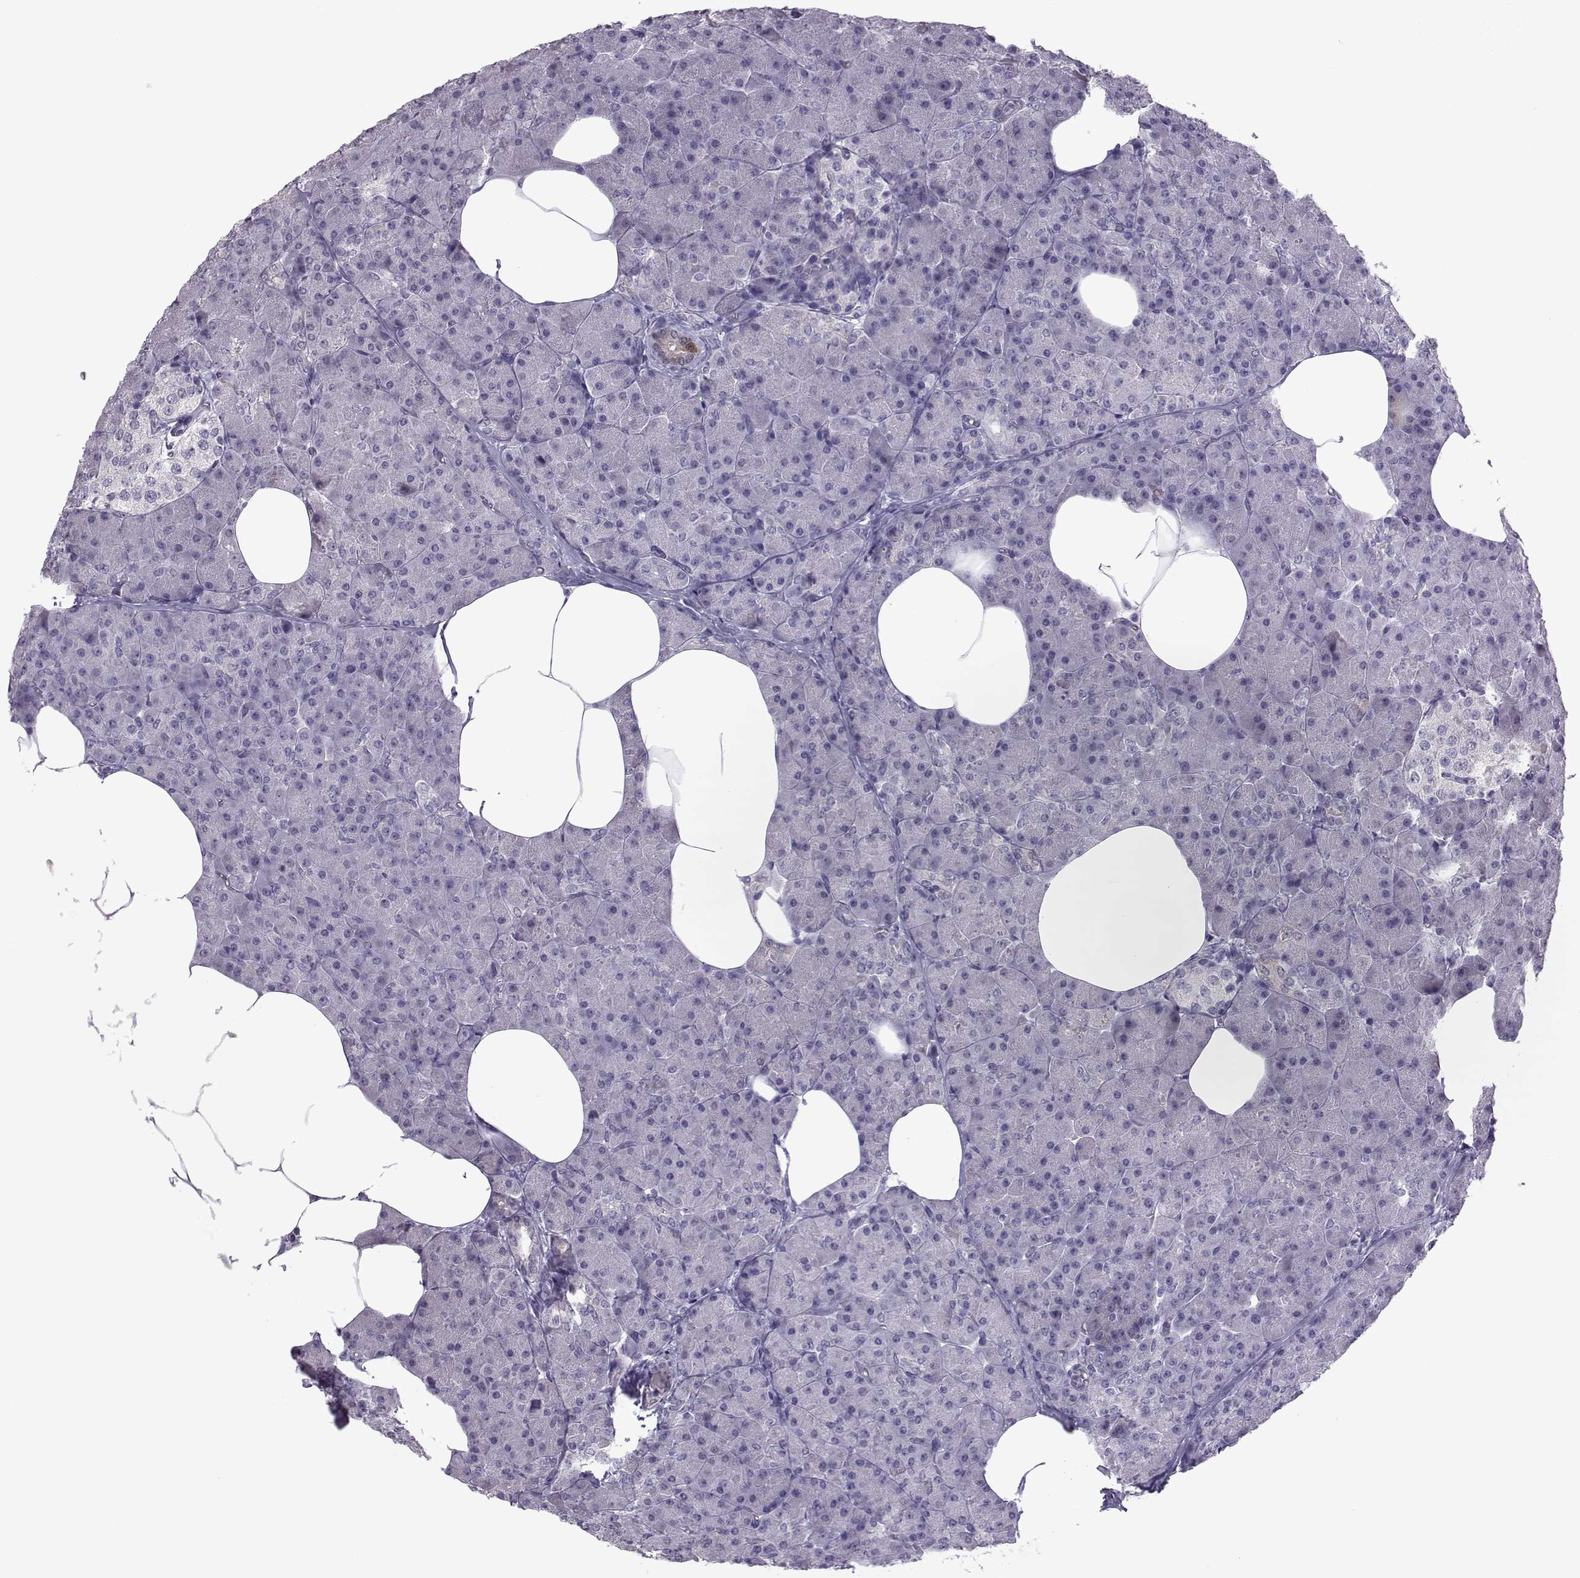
{"staining": {"intensity": "negative", "quantity": "none", "location": "none"}, "tissue": "pancreas", "cell_type": "Exocrine glandular cells", "image_type": "normal", "snomed": [{"axis": "morphology", "description": "Normal tissue, NOS"}, {"axis": "topography", "description": "Pancreas"}], "caption": "A histopathology image of human pancreas is negative for staining in exocrine glandular cells.", "gene": "ASRGL1", "patient": {"sex": "female", "age": 45}}